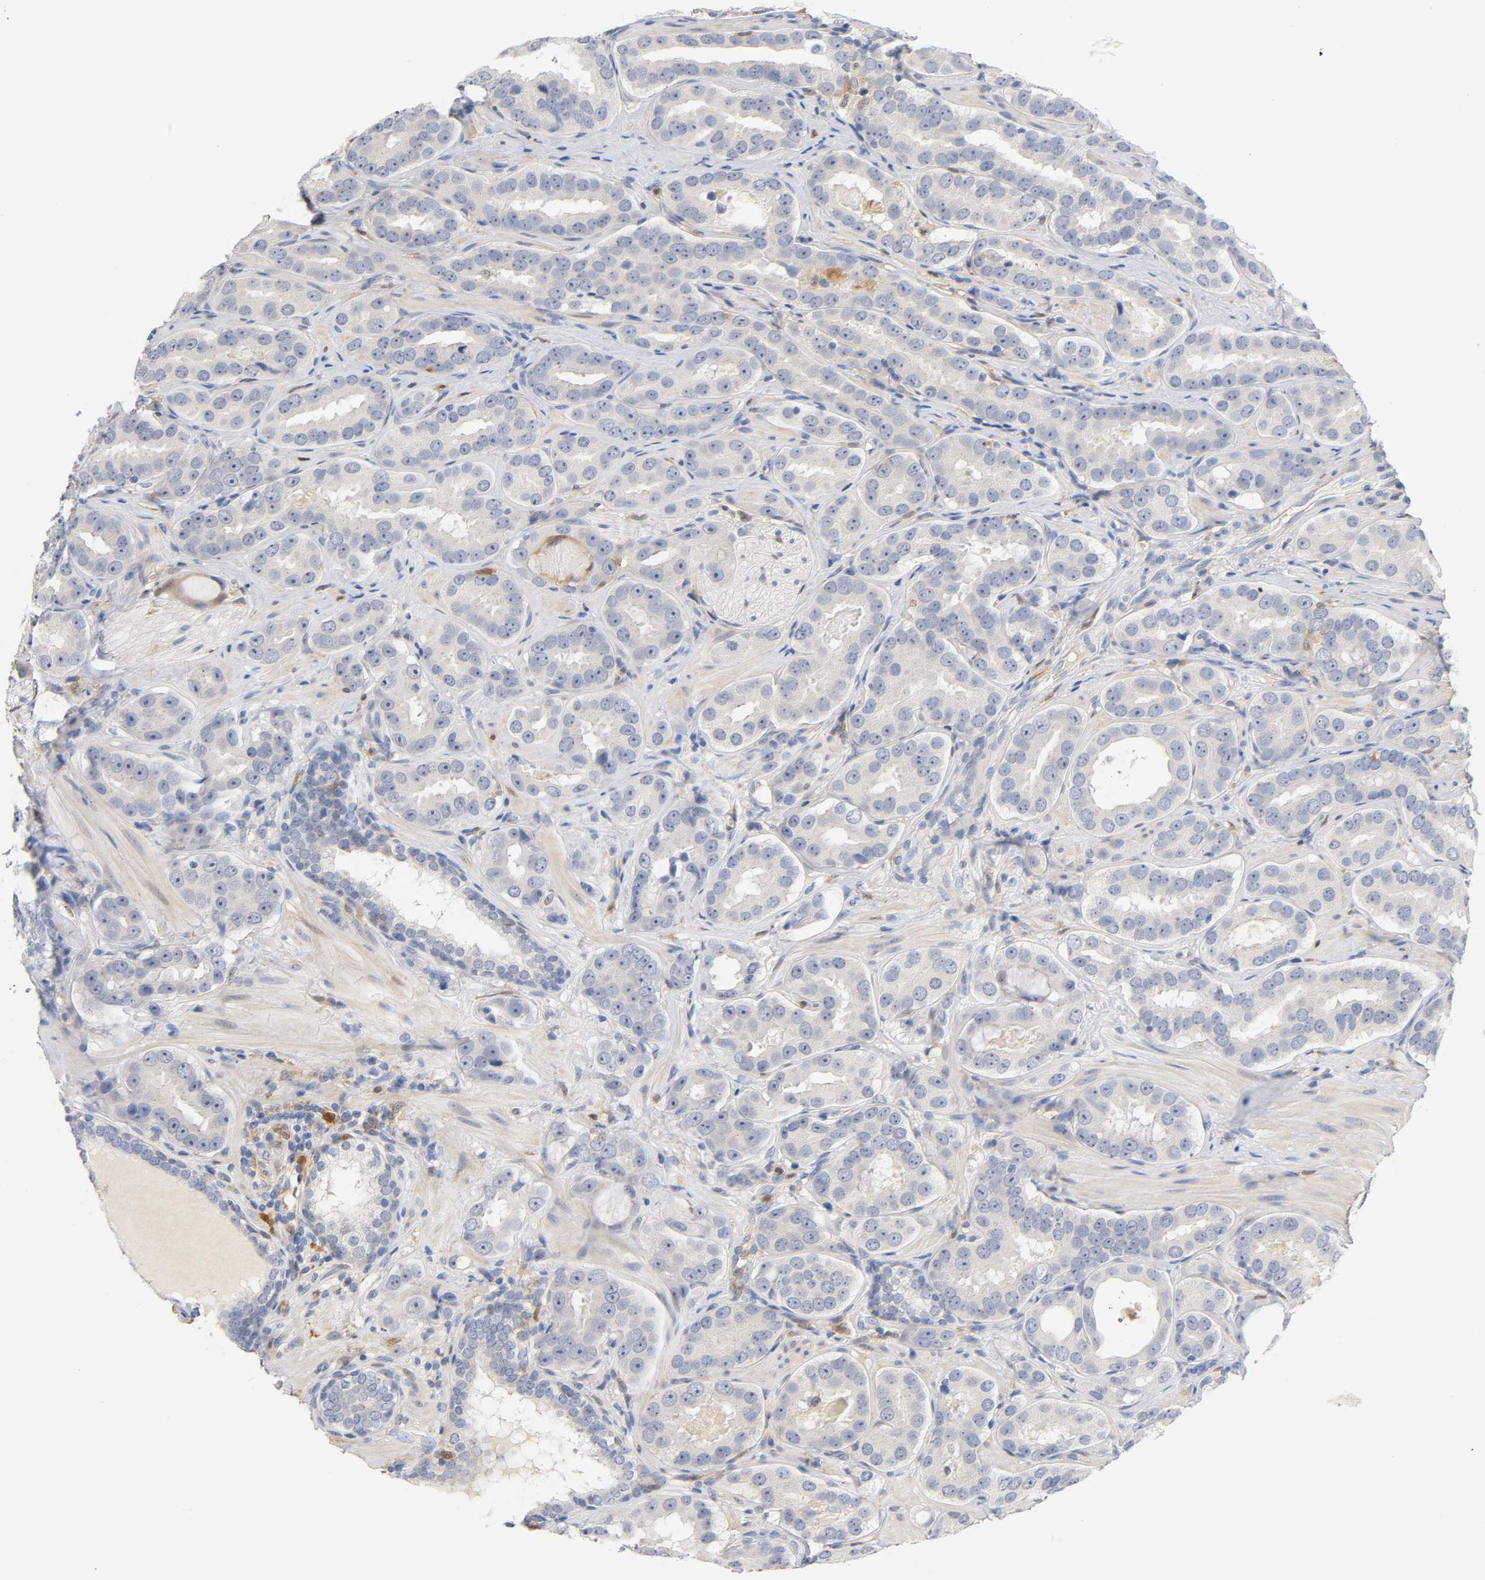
{"staining": {"intensity": "negative", "quantity": "none", "location": "none"}, "tissue": "prostate cancer", "cell_type": "Tumor cells", "image_type": "cancer", "snomed": [{"axis": "morphology", "description": "Adenocarcinoma, Low grade"}, {"axis": "topography", "description": "Prostate"}], "caption": "The photomicrograph reveals no staining of tumor cells in prostate cancer.", "gene": "IL18", "patient": {"sex": "male", "age": 59}}